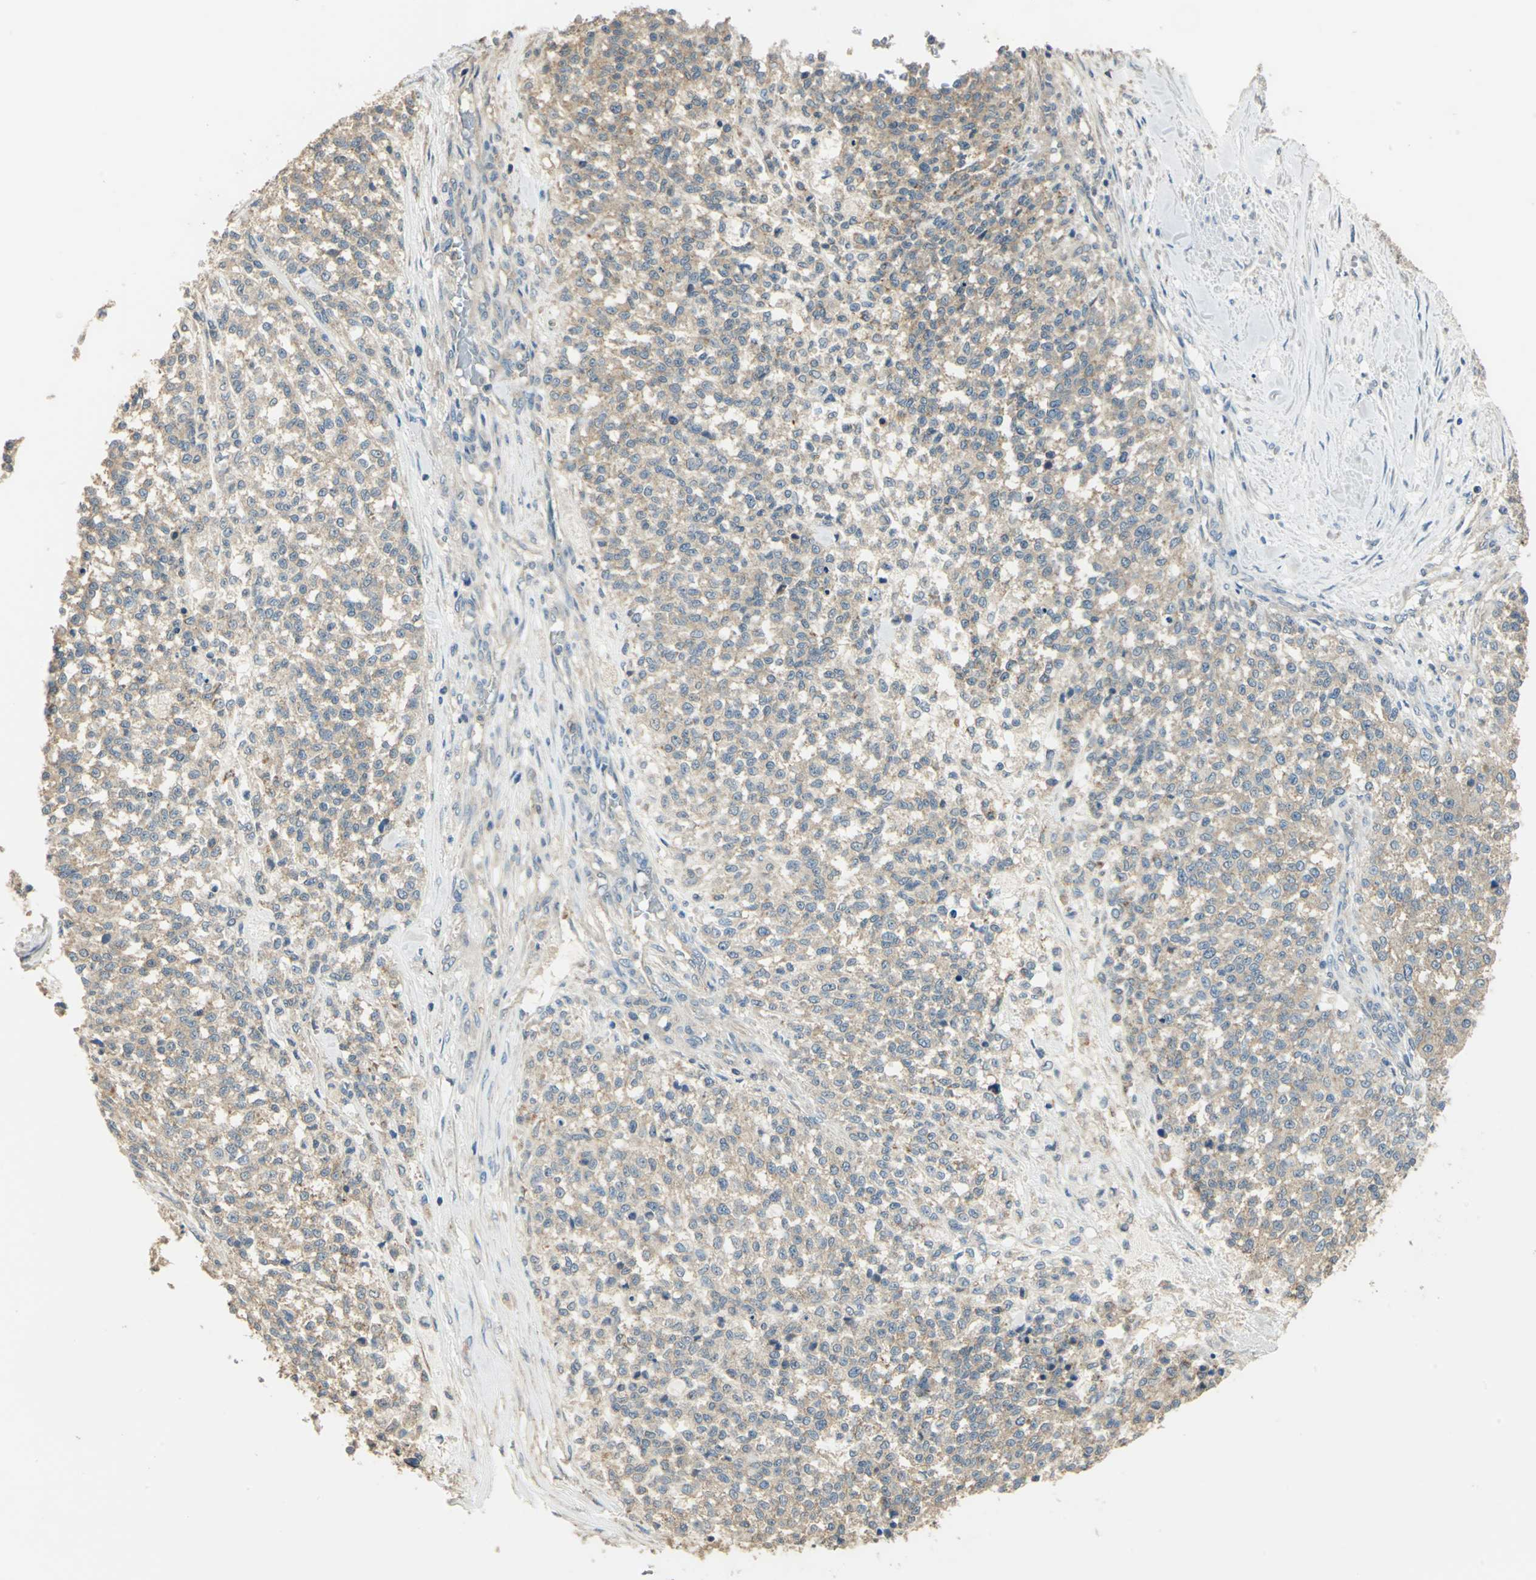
{"staining": {"intensity": "moderate", "quantity": "25%-75%", "location": "cytoplasmic/membranous"}, "tissue": "testis cancer", "cell_type": "Tumor cells", "image_type": "cancer", "snomed": [{"axis": "morphology", "description": "Seminoma, NOS"}, {"axis": "topography", "description": "Testis"}], "caption": "A micrograph showing moderate cytoplasmic/membranous staining in approximately 25%-75% of tumor cells in testis seminoma, as visualized by brown immunohistochemical staining.", "gene": "SHC2", "patient": {"sex": "male", "age": 59}}